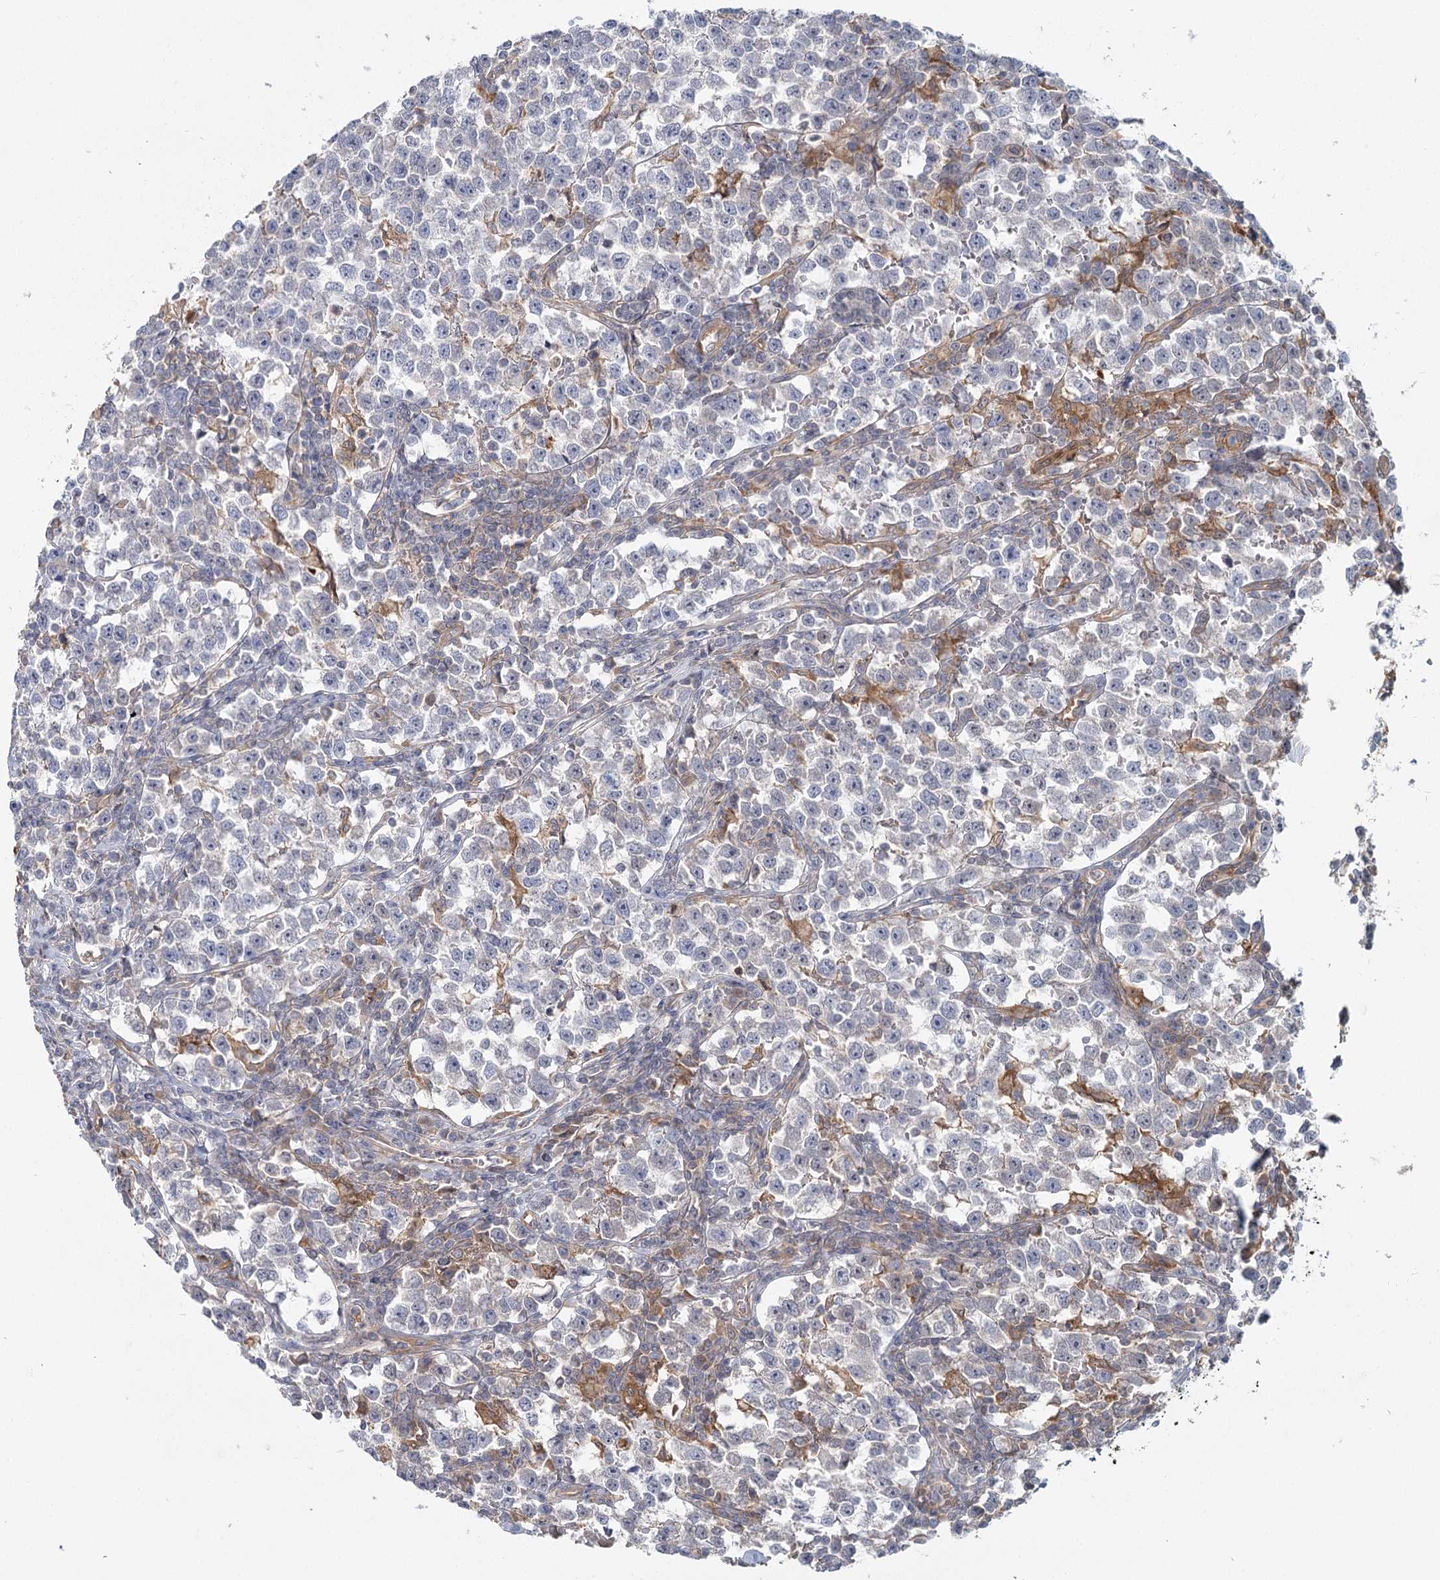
{"staining": {"intensity": "negative", "quantity": "none", "location": "none"}, "tissue": "testis cancer", "cell_type": "Tumor cells", "image_type": "cancer", "snomed": [{"axis": "morphology", "description": "Normal tissue, NOS"}, {"axis": "morphology", "description": "Seminoma, NOS"}, {"axis": "topography", "description": "Testis"}], "caption": "This is an immunohistochemistry (IHC) image of human testis cancer (seminoma). There is no staining in tumor cells.", "gene": "USP11", "patient": {"sex": "male", "age": 43}}